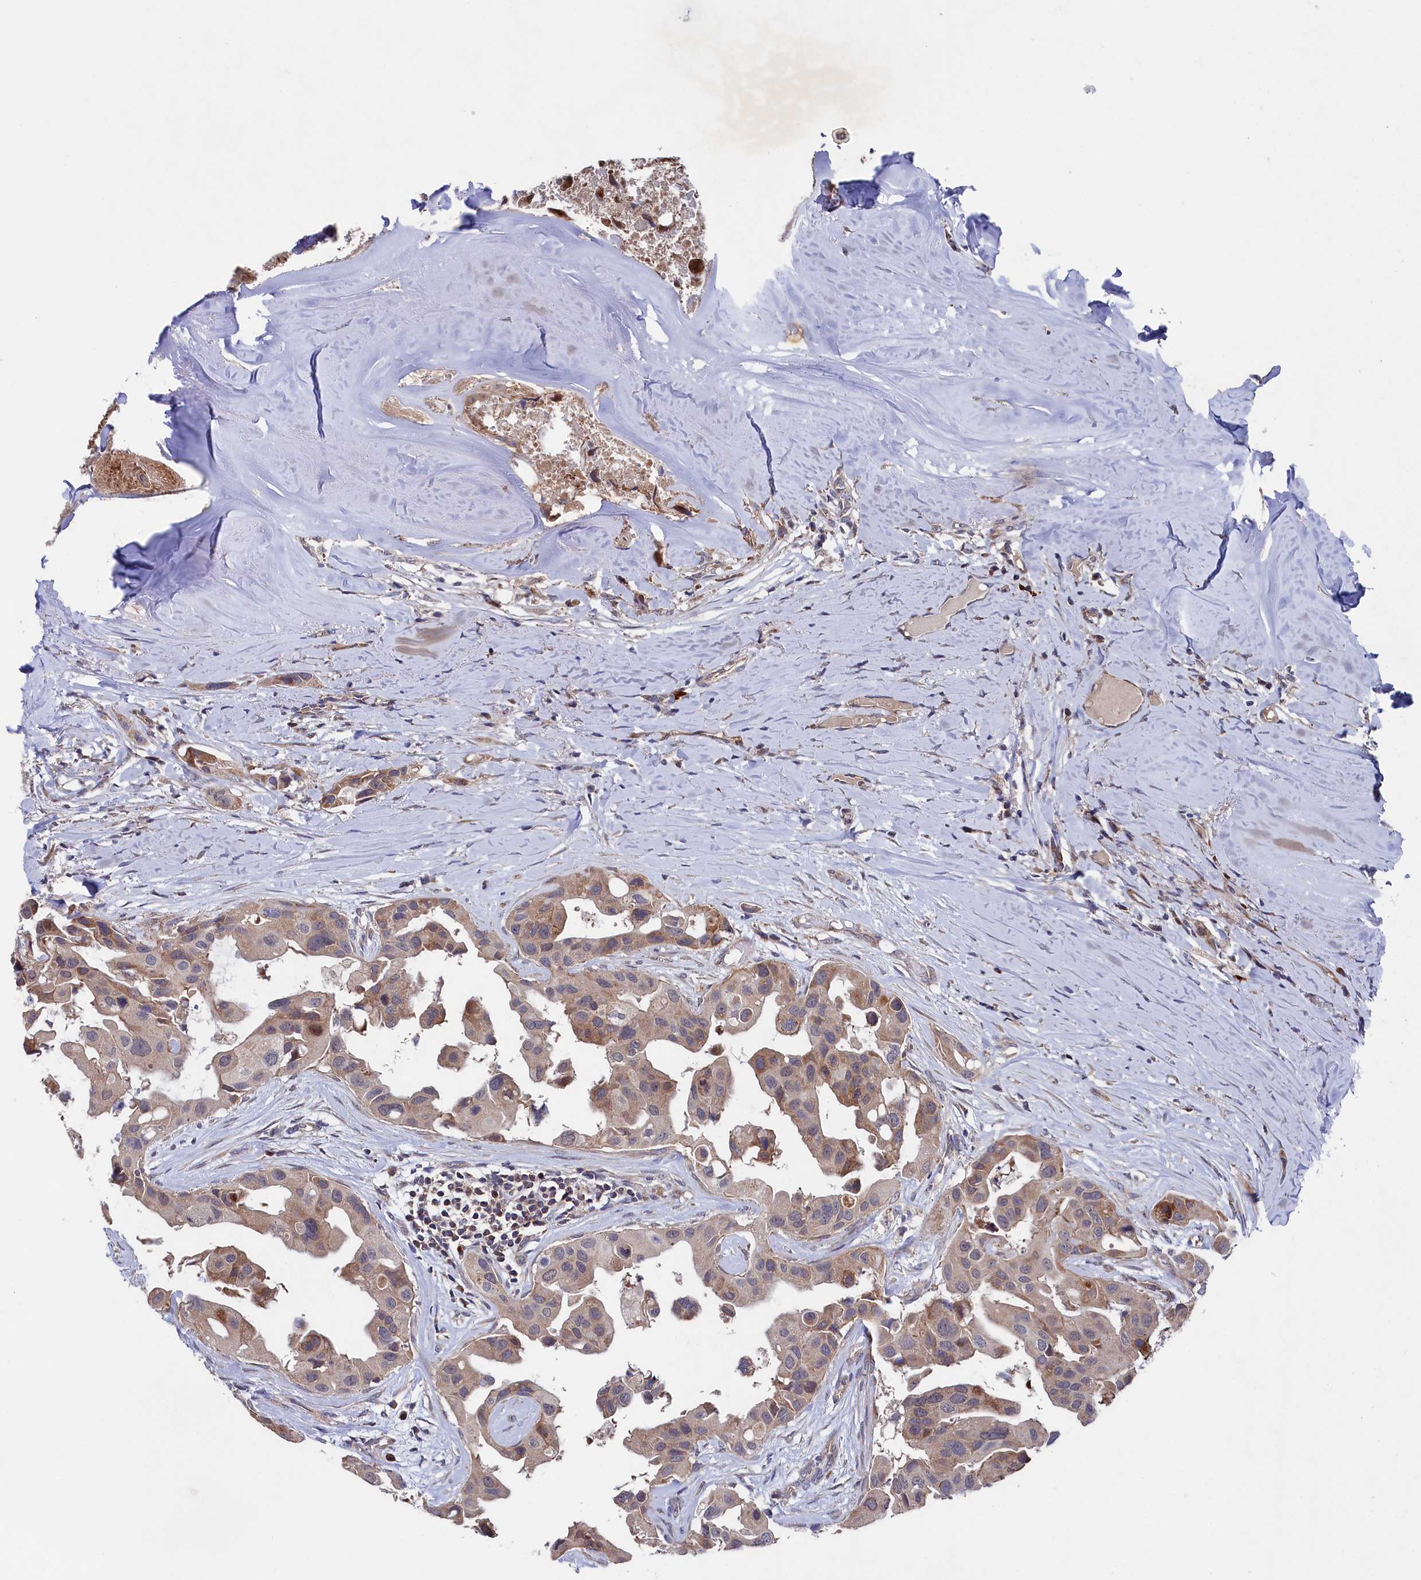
{"staining": {"intensity": "moderate", "quantity": ">75%", "location": "cytoplasmic/membranous"}, "tissue": "head and neck cancer", "cell_type": "Tumor cells", "image_type": "cancer", "snomed": [{"axis": "morphology", "description": "Adenocarcinoma, NOS"}, {"axis": "morphology", "description": "Adenocarcinoma, metastatic, NOS"}, {"axis": "topography", "description": "Head-Neck"}], "caption": "Immunohistochemical staining of human head and neck cancer (adenocarcinoma) demonstrates medium levels of moderate cytoplasmic/membranous protein positivity in about >75% of tumor cells. Using DAB (3,3'-diaminobenzidine) (brown) and hematoxylin (blue) stains, captured at high magnification using brightfield microscopy.", "gene": "SUPV3L1", "patient": {"sex": "male", "age": 75}}